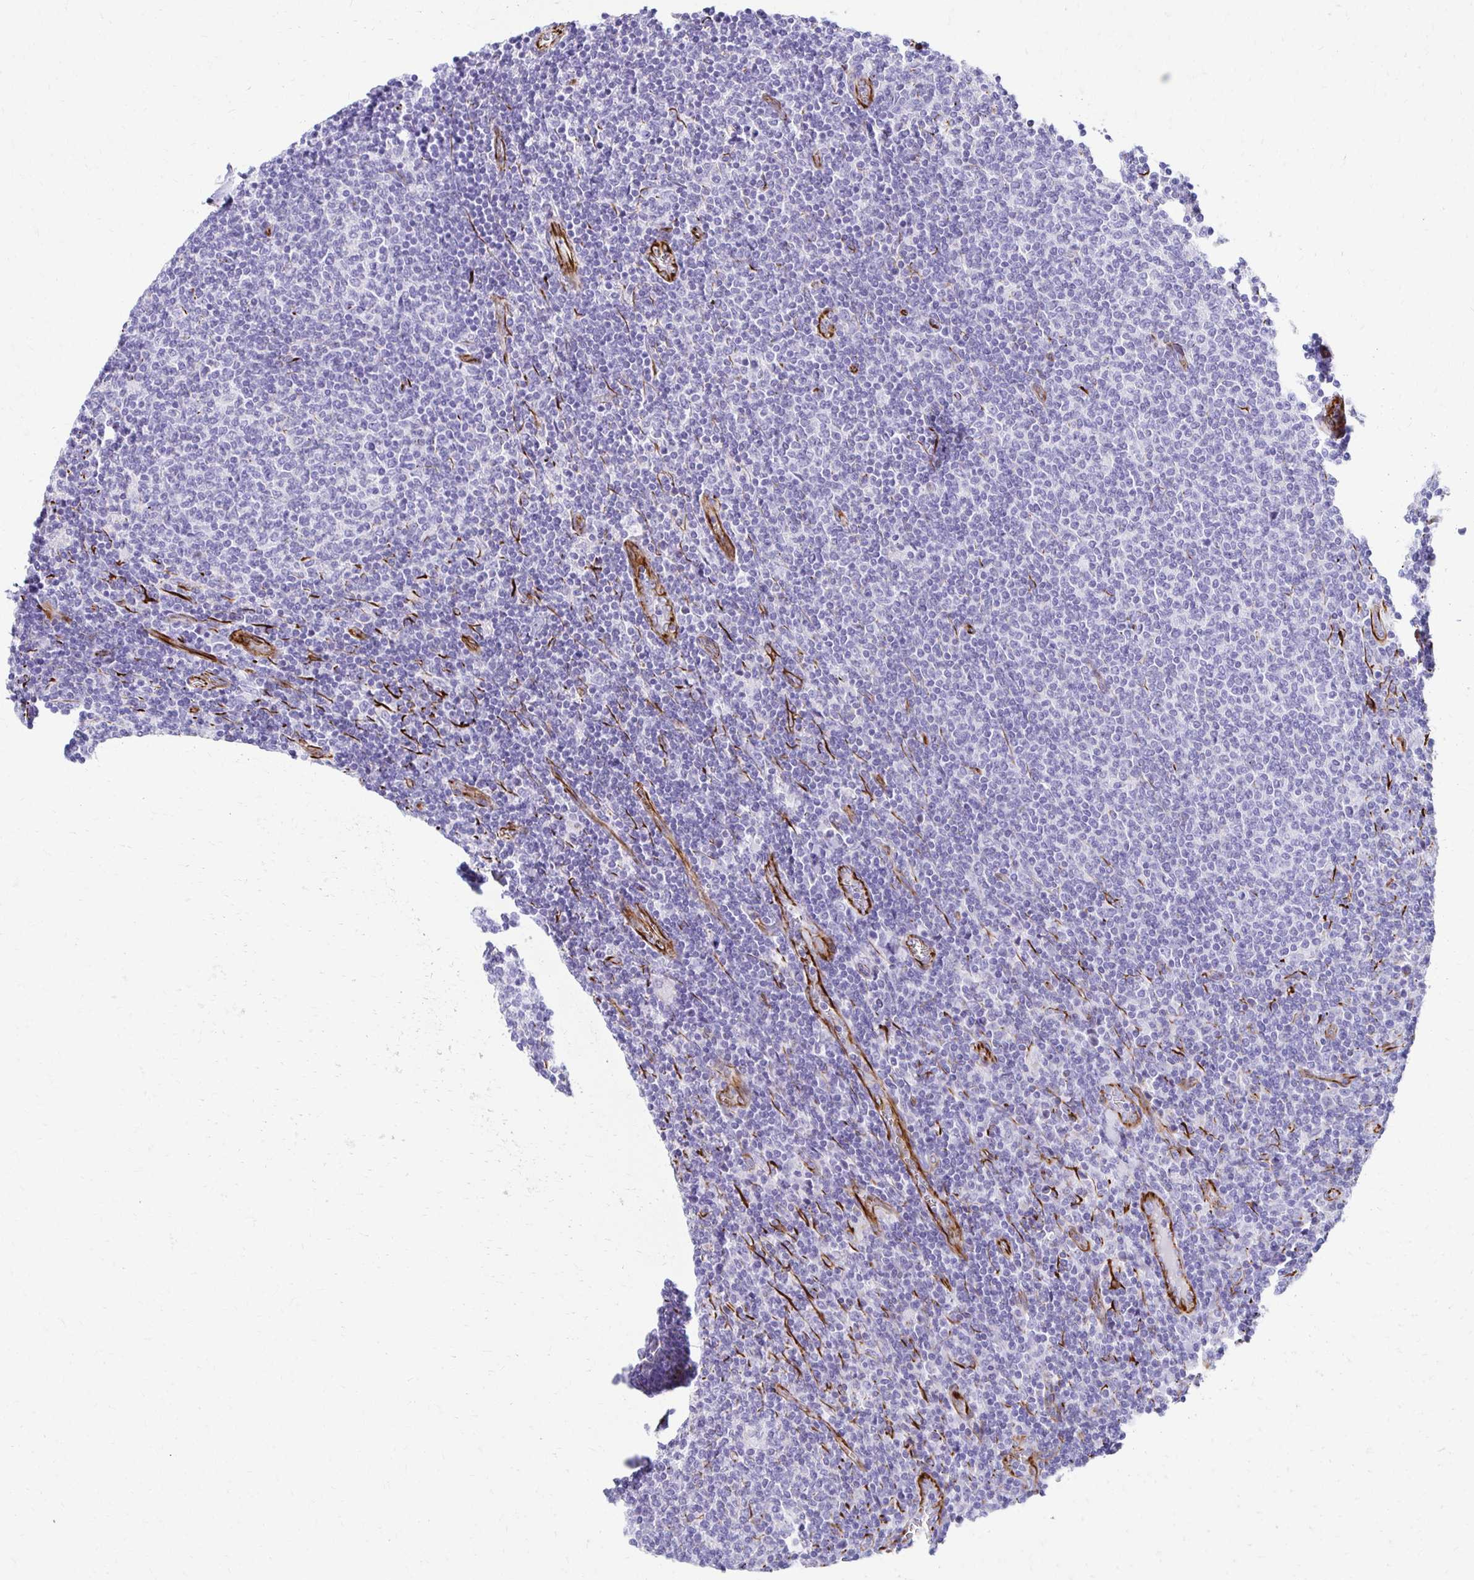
{"staining": {"intensity": "negative", "quantity": "none", "location": "none"}, "tissue": "lymphoma", "cell_type": "Tumor cells", "image_type": "cancer", "snomed": [{"axis": "morphology", "description": "Malignant lymphoma, non-Hodgkin's type, Low grade"}, {"axis": "topography", "description": "Lymph node"}], "caption": "The immunohistochemistry image has no significant expression in tumor cells of lymphoma tissue.", "gene": "TMEM54", "patient": {"sex": "male", "age": 52}}